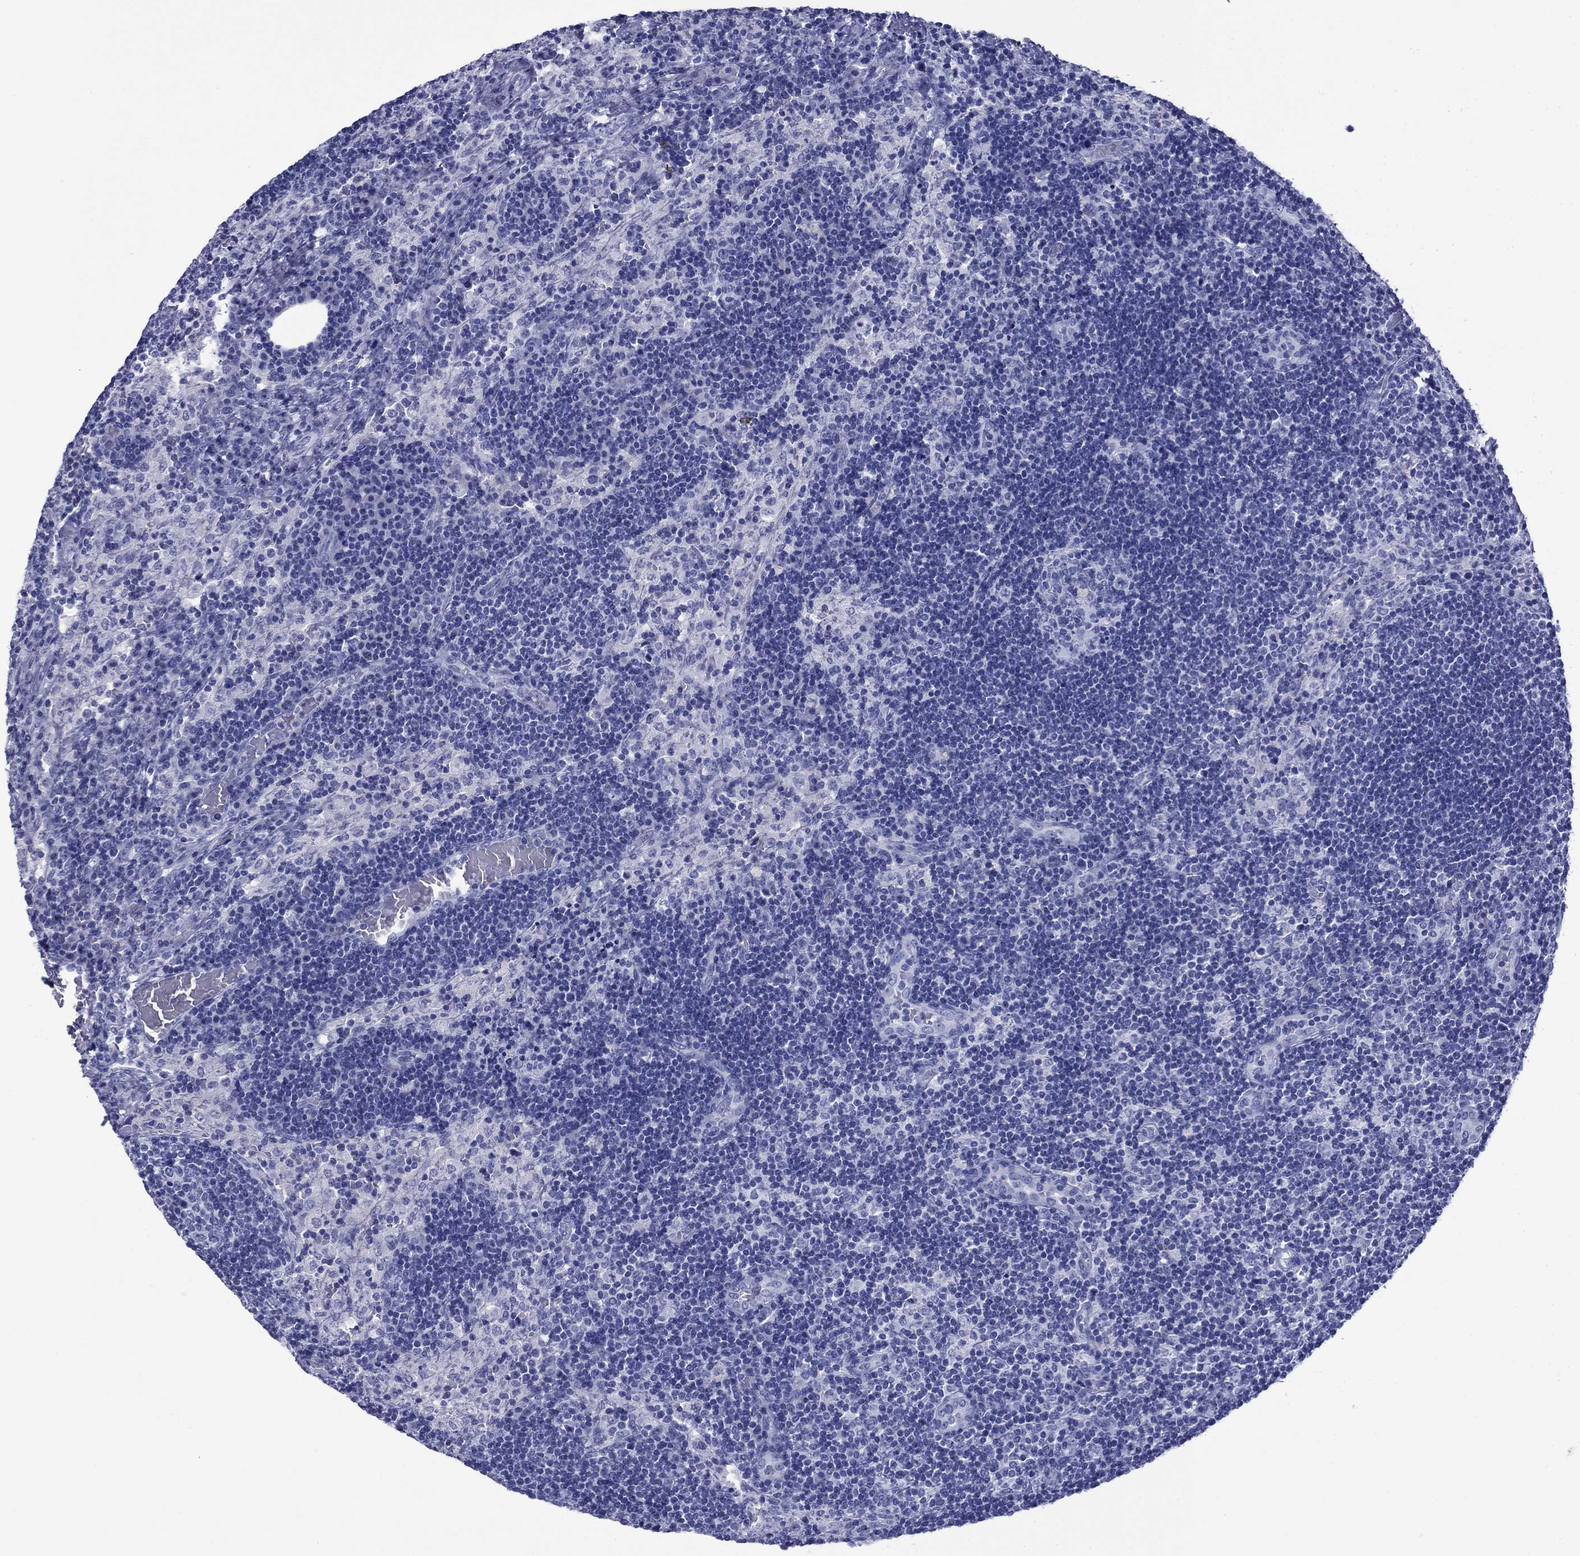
{"staining": {"intensity": "negative", "quantity": "none", "location": "none"}, "tissue": "lymph node", "cell_type": "Germinal center cells", "image_type": "normal", "snomed": [{"axis": "morphology", "description": "Normal tissue, NOS"}, {"axis": "topography", "description": "Lymph node"}], "caption": "Immunohistochemical staining of normal human lymph node reveals no significant expression in germinal center cells.", "gene": "GIP", "patient": {"sex": "male", "age": 63}}